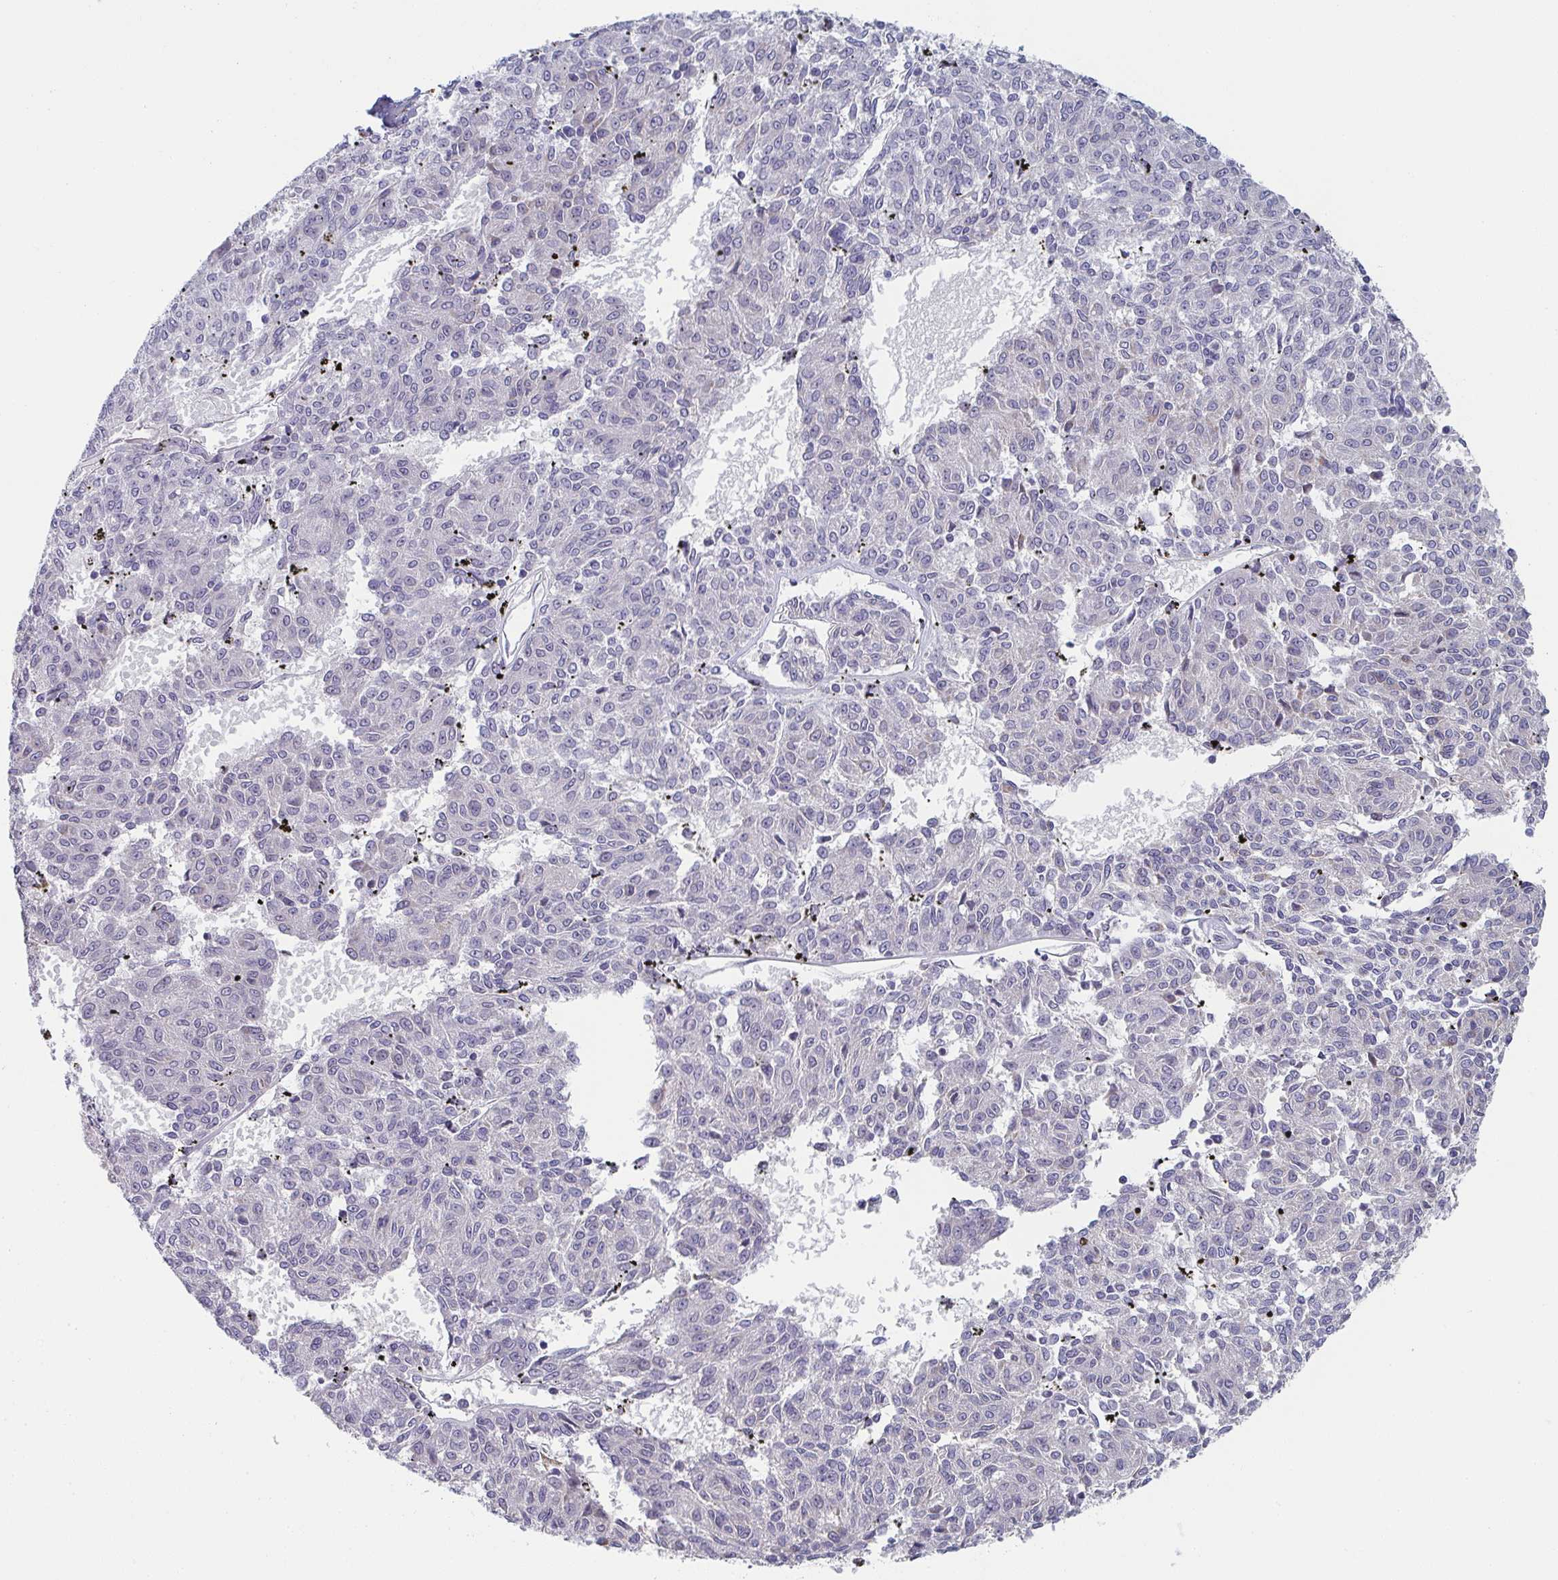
{"staining": {"intensity": "negative", "quantity": "none", "location": "none"}, "tissue": "melanoma", "cell_type": "Tumor cells", "image_type": "cancer", "snomed": [{"axis": "morphology", "description": "Malignant melanoma, NOS"}, {"axis": "topography", "description": "Skin"}], "caption": "This is a image of IHC staining of melanoma, which shows no positivity in tumor cells. Nuclei are stained in blue.", "gene": "VWDE", "patient": {"sex": "female", "age": 72}}